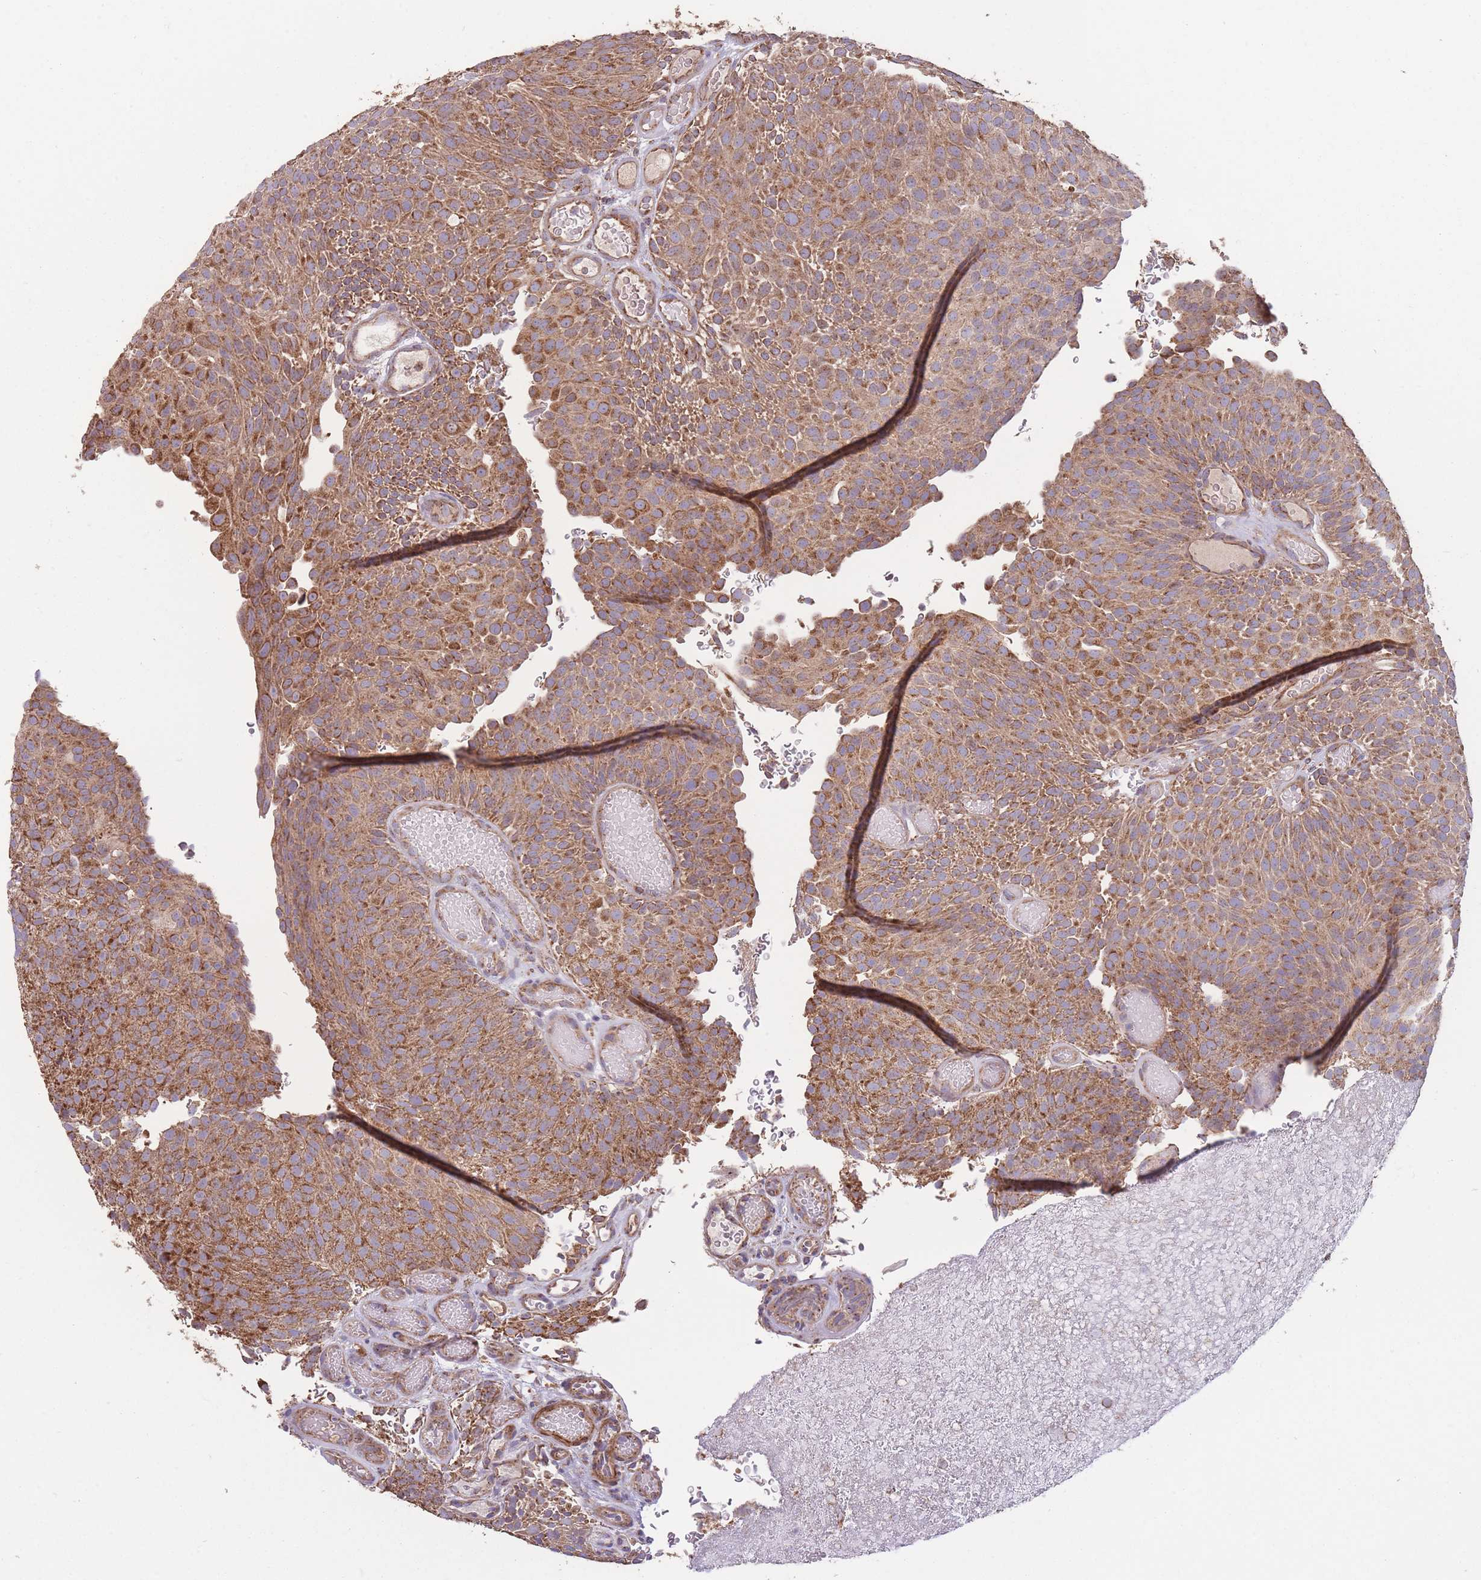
{"staining": {"intensity": "moderate", "quantity": ">75%", "location": "cytoplasmic/membranous"}, "tissue": "urothelial cancer", "cell_type": "Tumor cells", "image_type": "cancer", "snomed": [{"axis": "morphology", "description": "Urothelial carcinoma, Low grade"}, {"axis": "topography", "description": "Urinary bladder"}], "caption": "Human urothelial cancer stained for a protein (brown) exhibits moderate cytoplasmic/membranous positive expression in approximately >75% of tumor cells.", "gene": "KIF16B", "patient": {"sex": "male", "age": 78}}